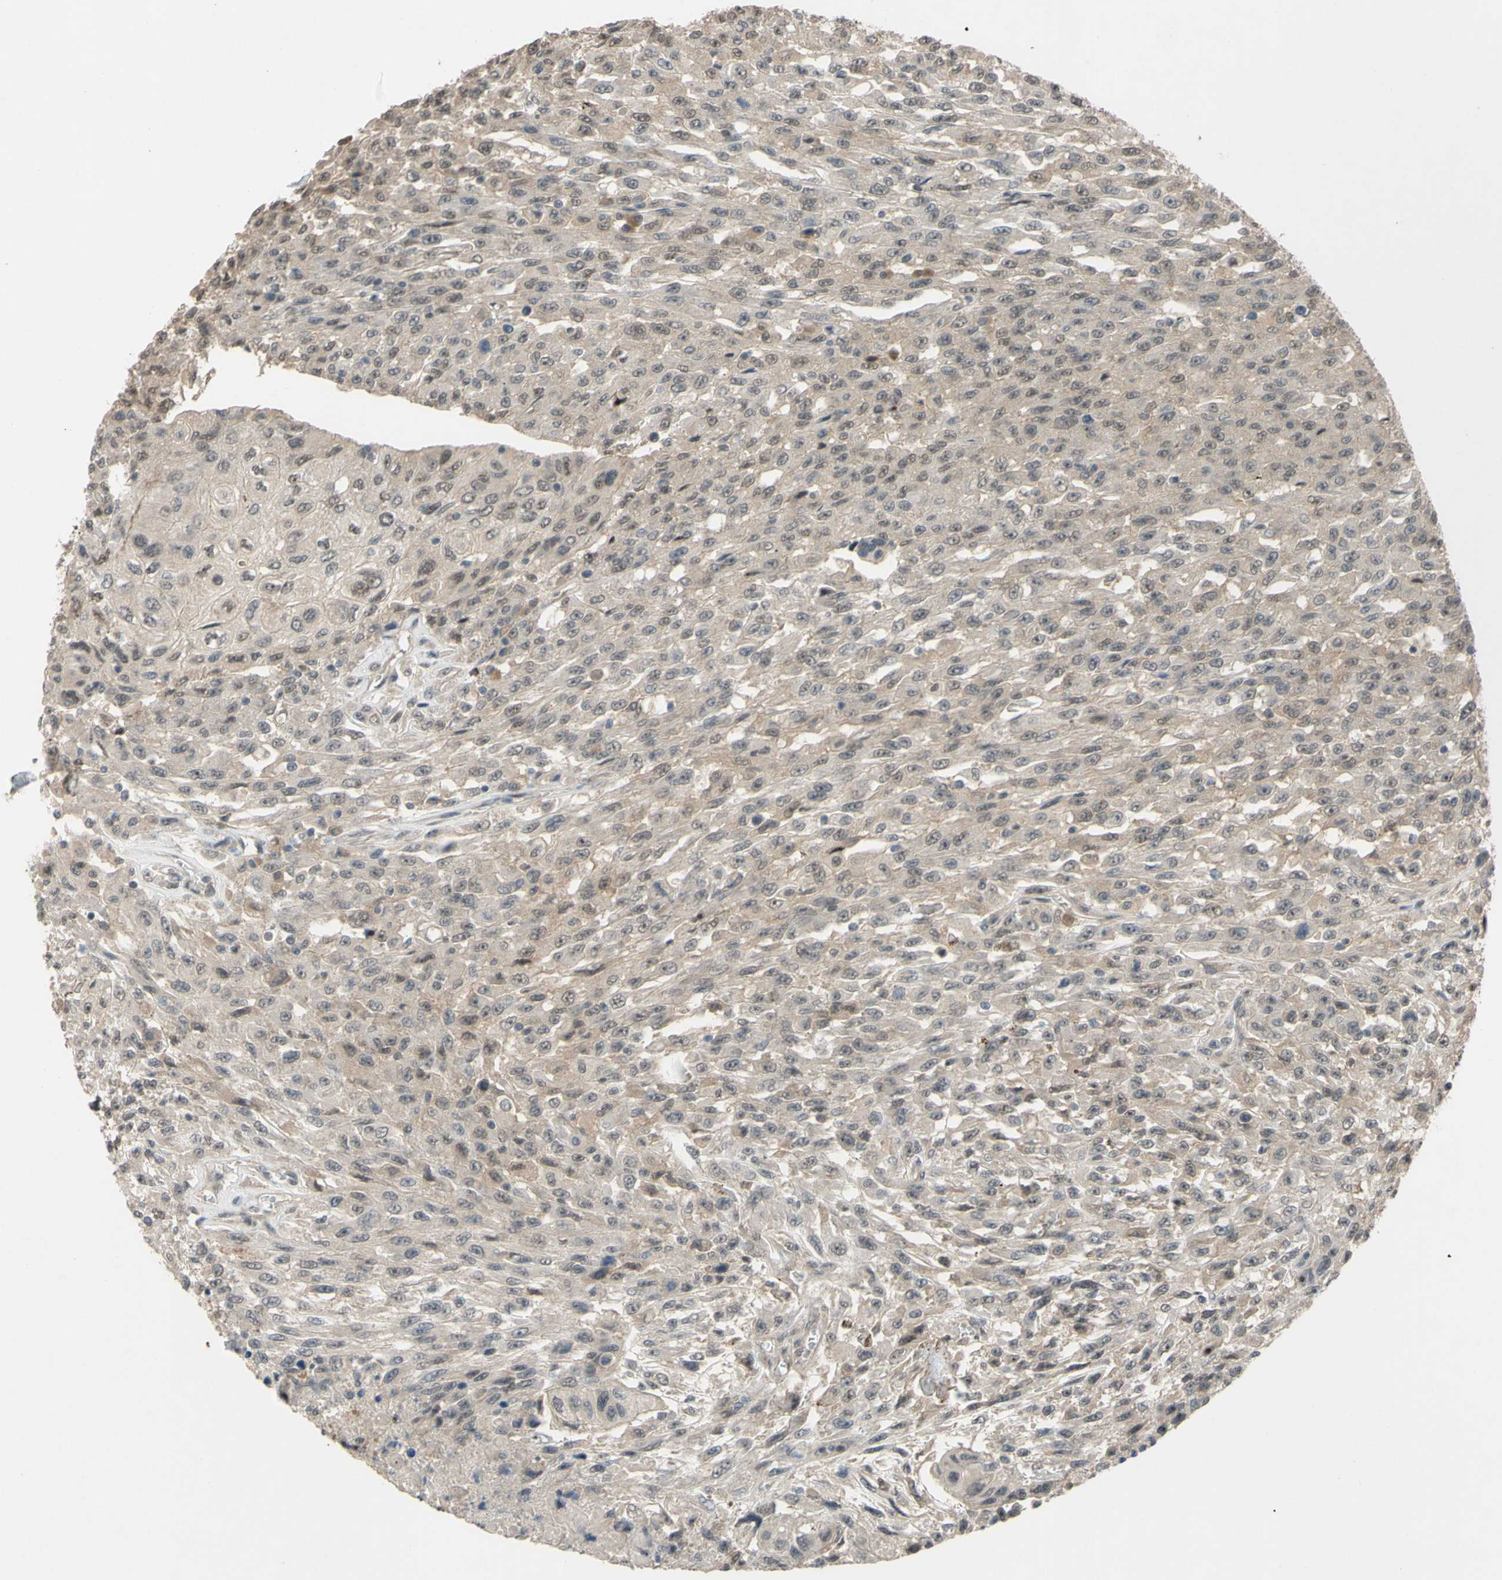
{"staining": {"intensity": "weak", "quantity": "25%-75%", "location": "cytoplasmic/membranous"}, "tissue": "urothelial cancer", "cell_type": "Tumor cells", "image_type": "cancer", "snomed": [{"axis": "morphology", "description": "Urothelial carcinoma, High grade"}, {"axis": "topography", "description": "Urinary bladder"}], "caption": "This image exhibits urothelial cancer stained with IHC to label a protein in brown. The cytoplasmic/membranous of tumor cells show weak positivity for the protein. Nuclei are counter-stained blue.", "gene": "ALK", "patient": {"sex": "male", "age": 66}}